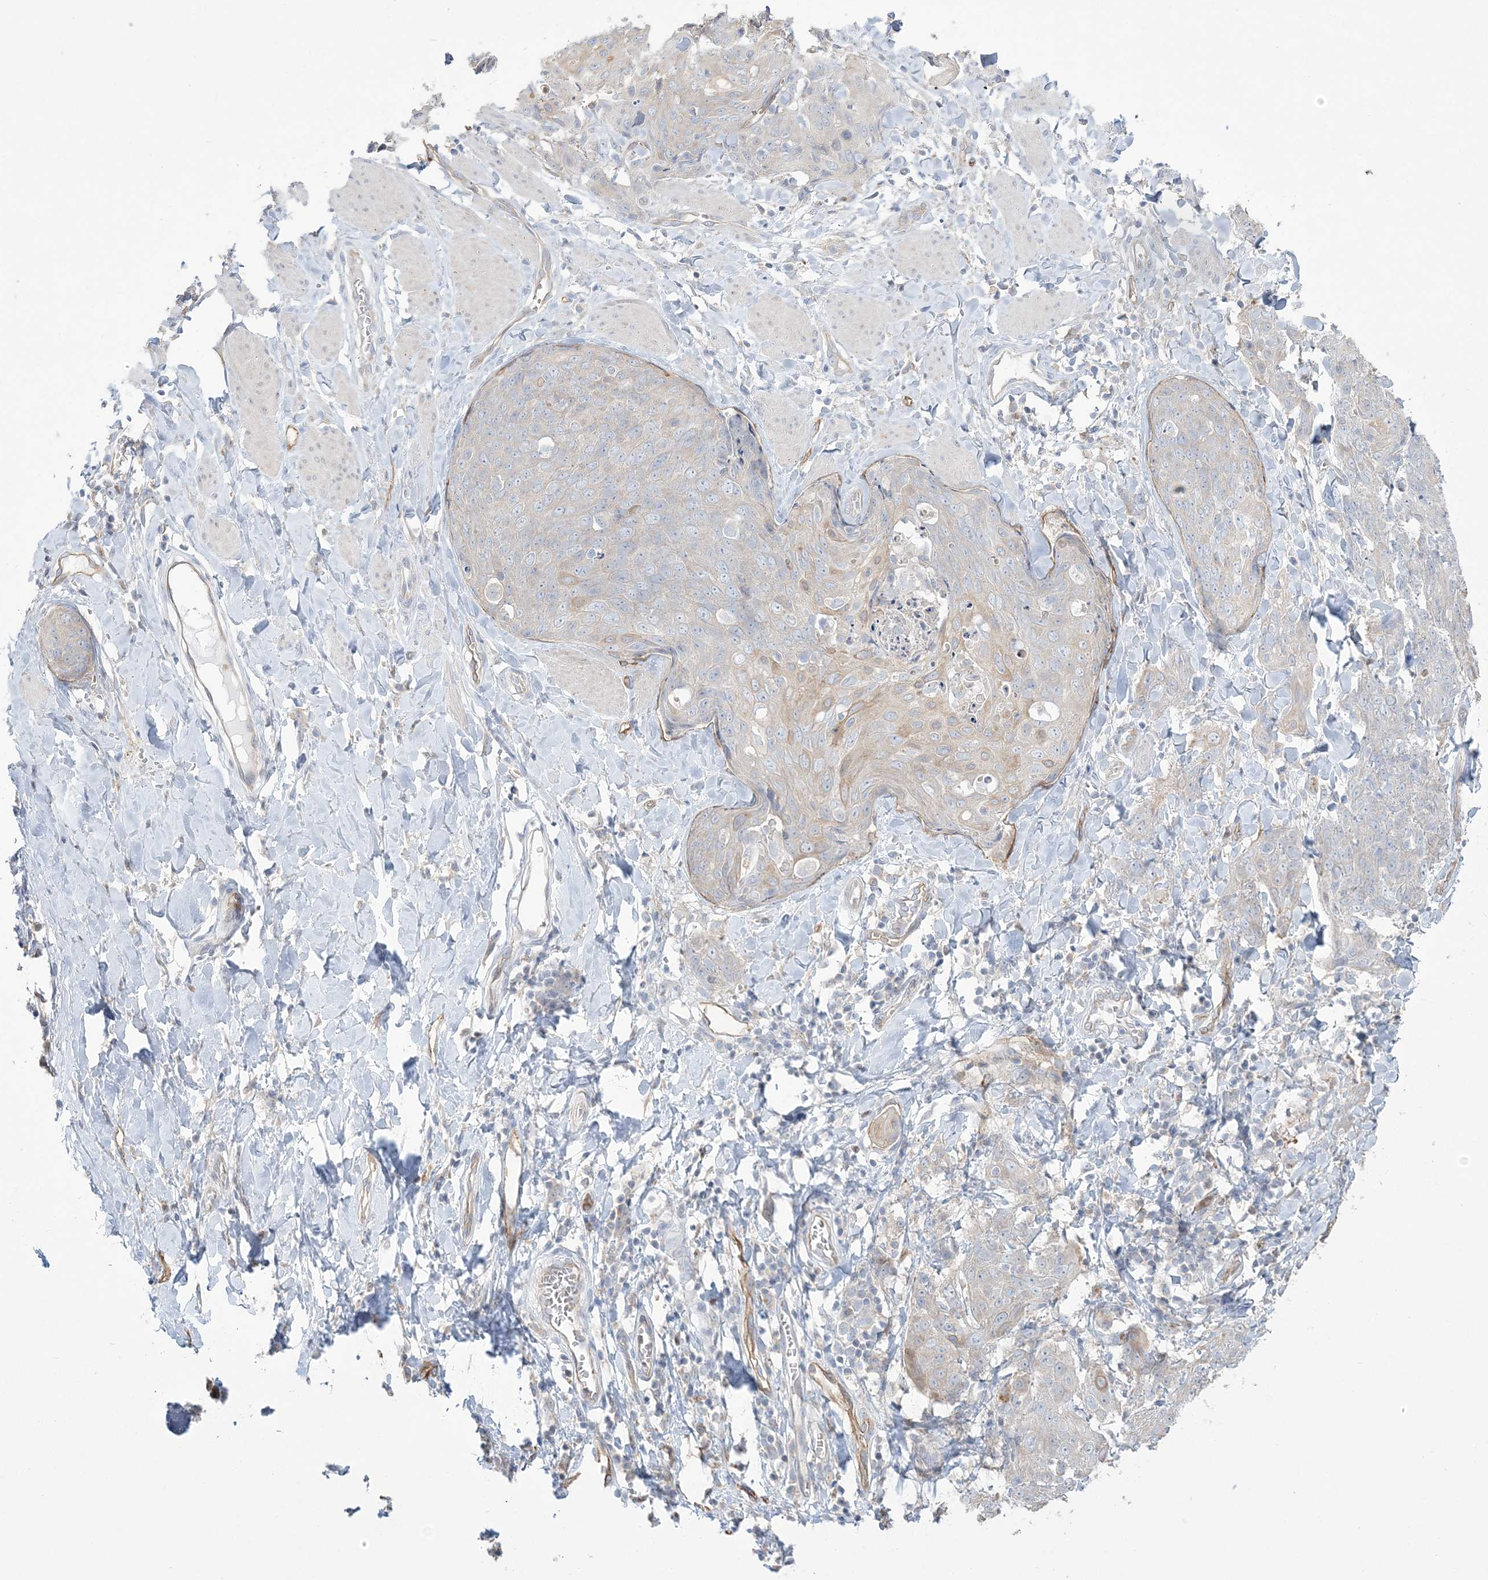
{"staining": {"intensity": "weak", "quantity": "<25%", "location": "cytoplasmic/membranous"}, "tissue": "skin cancer", "cell_type": "Tumor cells", "image_type": "cancer", "snomed": [{"axis": "morphology", "description": "Squamous cell carcinoma, NOS"}, {"axis": "topography", "description": "Skin"}, {"axis": "topography", "description": "Vulva"}], "caption": "The photomicrograph displays no staining of tumor cells in skin squamous cell carcinoma.", "gene": "FARSB", "patient": {"sex": "female", "age": 85}}